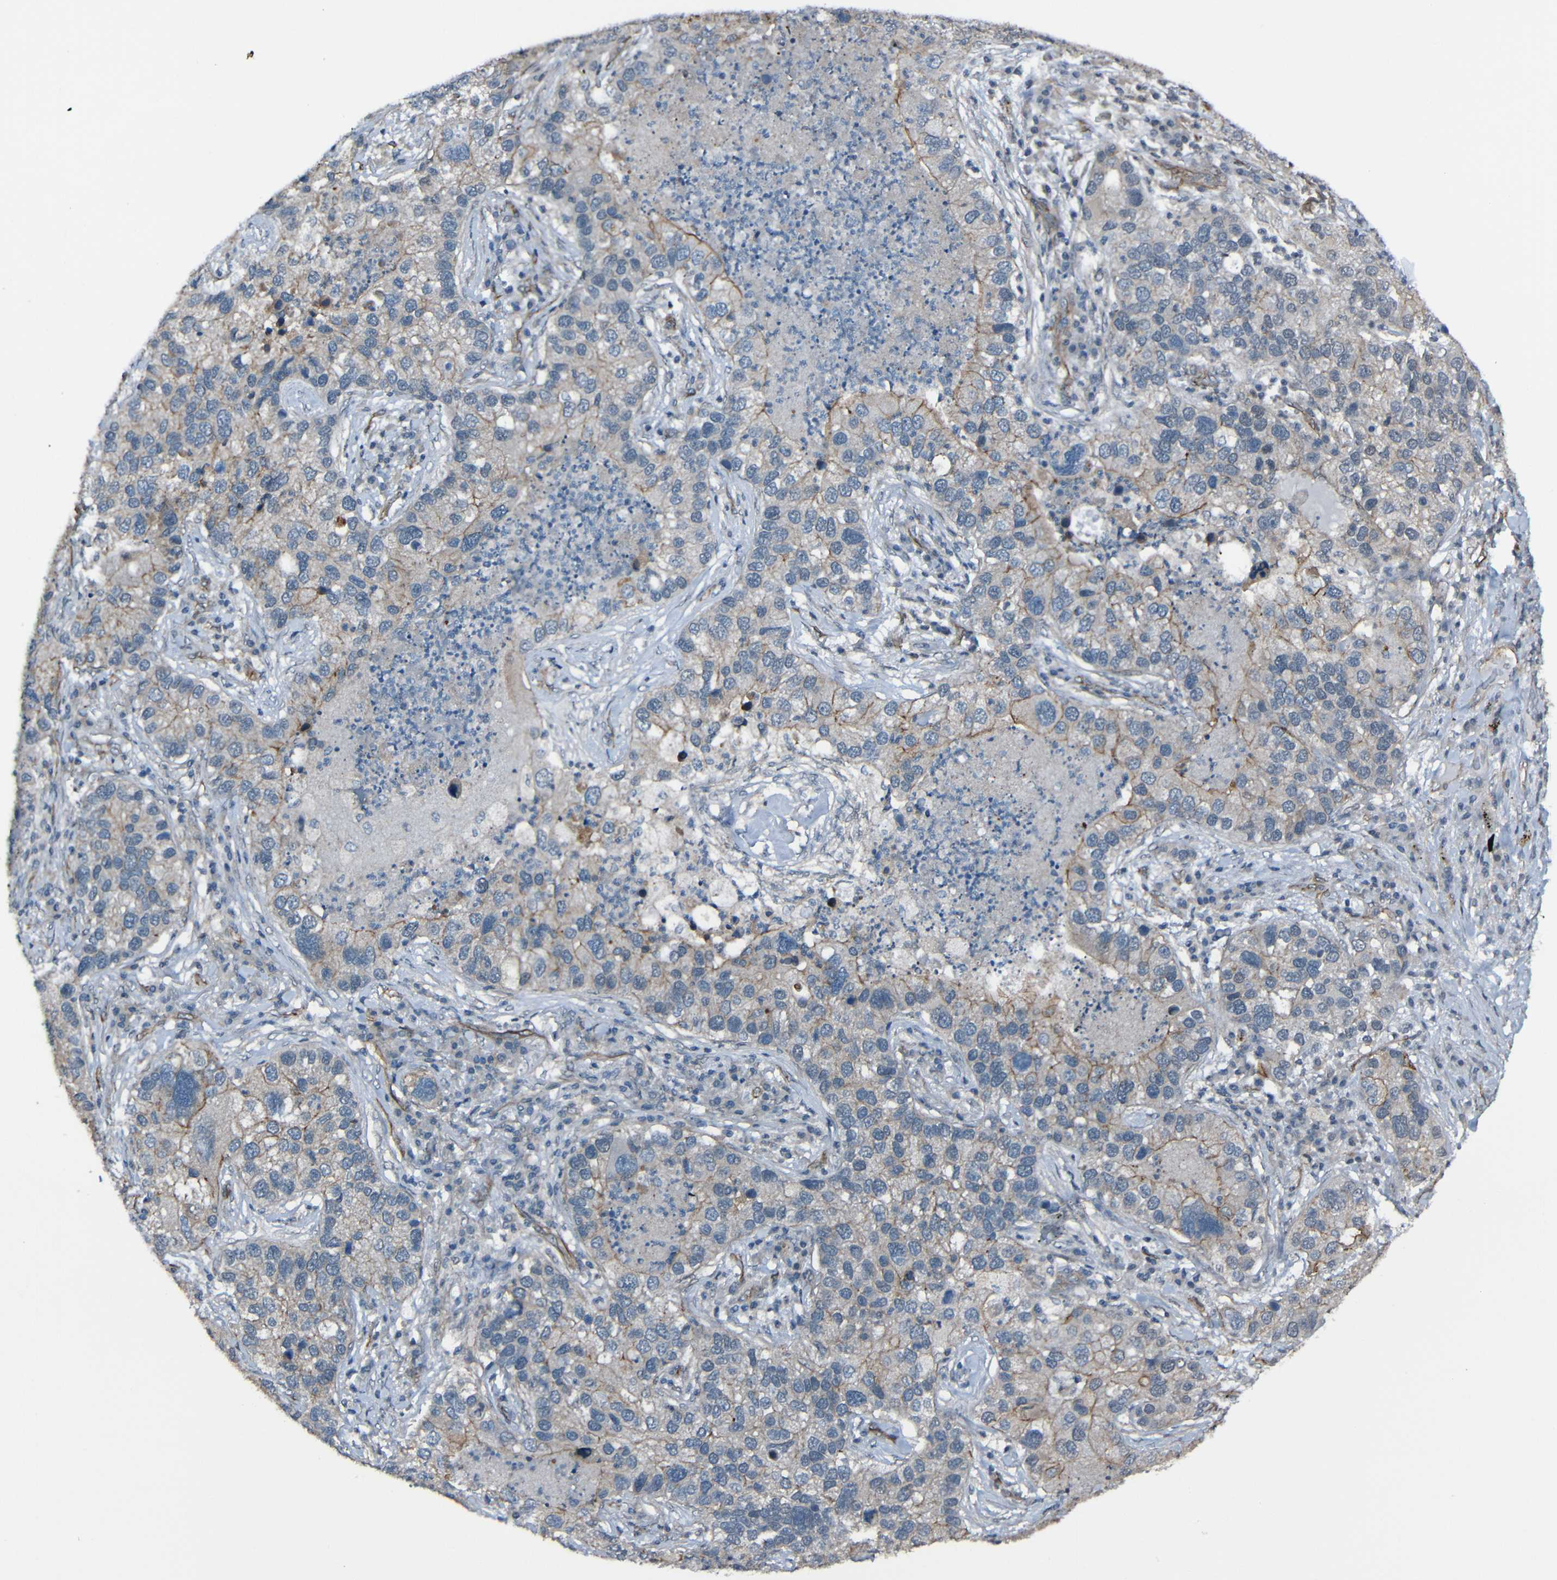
{"staining": {"intensity": "weak", "quantity": "<25%", "location": "cytoplasmic/membranous"}, "tissue": "lung cancer", "cell_type": "Tumor cells", "image_type": "cancer", "snomed": [{"axis": "morphology", "description": "Normal tissue, NOS"}, {"axis": "morphology", "description": "Adenocarcinoma, NOS"}, {"axis": "topography", "description": "Bronchus"}, {"axis": "topography", "description": "Lung"}], "caption": "DAB (3,3'-diaminobenzidine) immunohistochemical staining of human lung cancer exhibits no significant staining in tumor cells.", "gene": "LGR5", "patient": {"sex": "male", "age": 54}}